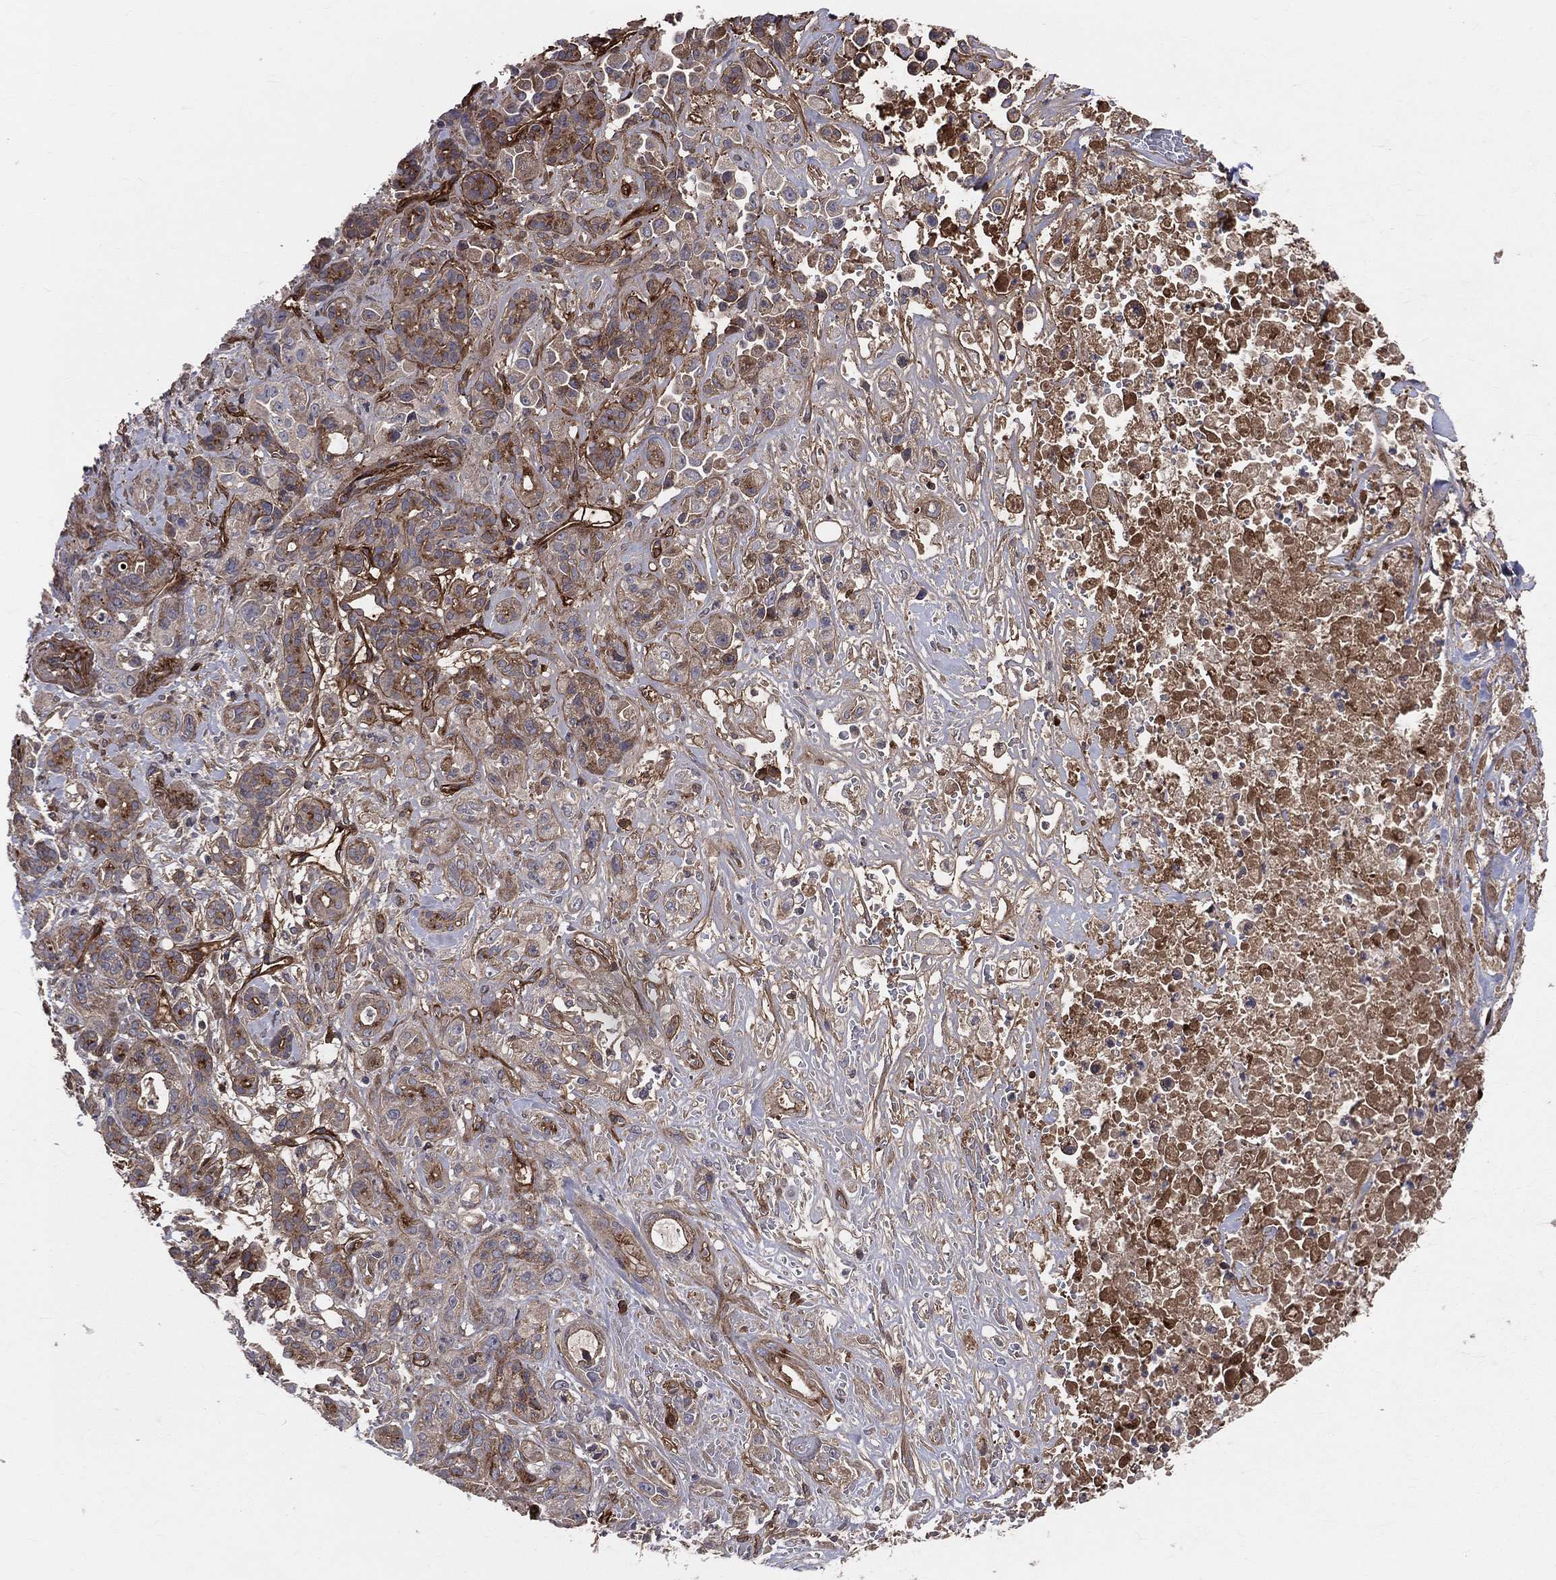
{"staining": {"intensity": "moderate", "quantity": ">75%", "location": "cytoplasmic/membranous"}, "tissue": "pancreatic cancer", "cell_type": "Tumor cells", "image_type": "cancer", "snomed": [{"axis": "morphology", "description": "Adenocarcinoma, NOS"}, {"axis": "topography", "description": "Pancreas"}], "caption": "A brown stain shows moderate cytoplasmic/membranous positivity of a protein in pancreatic cancer tumor cells. The protein of interest is shown in brown color, while the nuclei are stained blue.", "gene": "ENTPD1", "patient": {"sex": "male", "age": 44}}